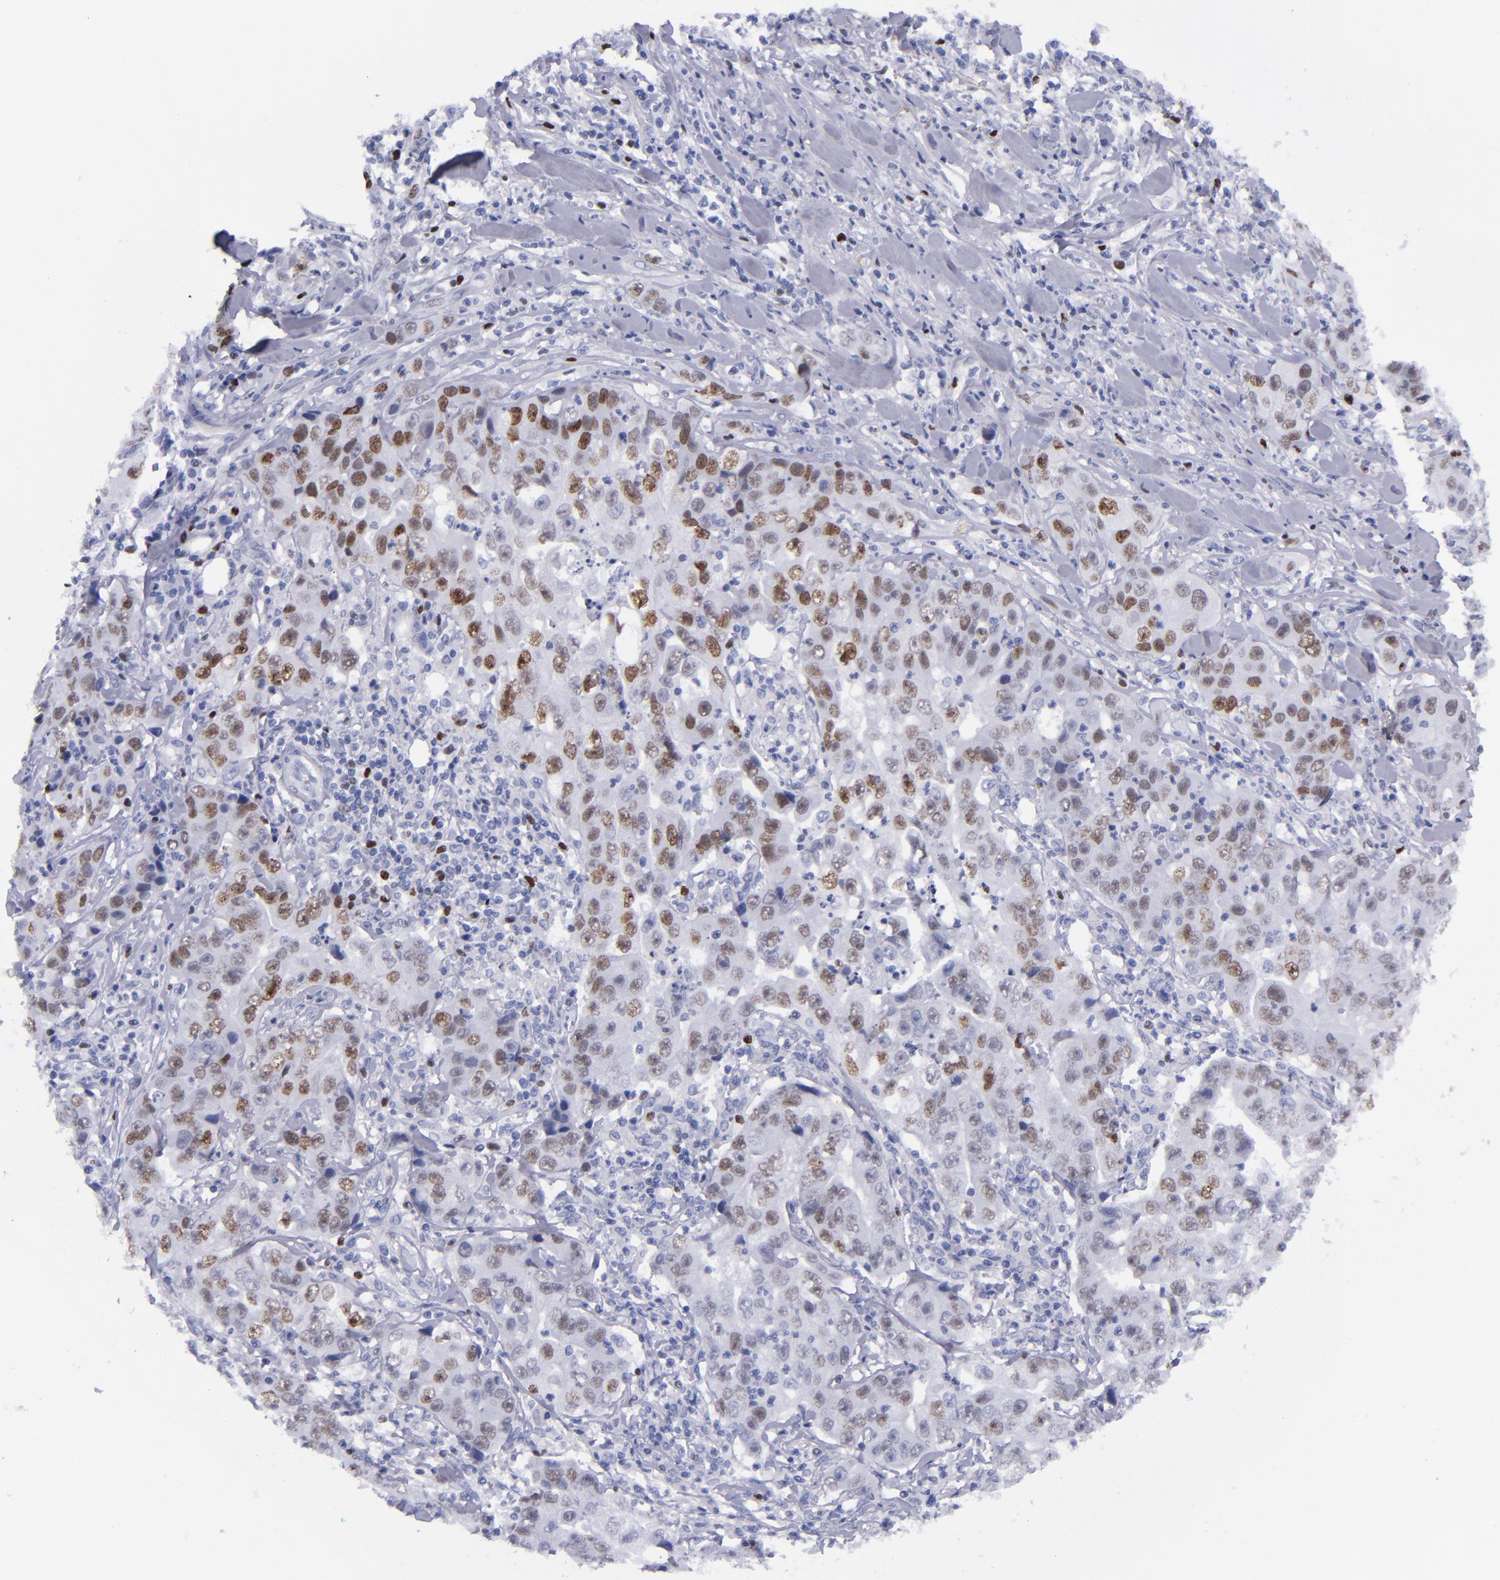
{"staining": {"intensity": "strong", "quantity": "25%-75%", "location": "nuclear"}, "tissue": "lung cancer", "cell_type": "Tumor cells", "image_type": "cancer", "snomed": [{"axis": "morphology", "description": "Squamous cell carcinoma, NOS"}, {"axis": "topography", "description": "Lung"}], "caption": "DAB (3,3'-diaminobenzidine) immunohistochemical staining of lung squamous cell carcinoma demonstrates strong nuclear protein staining in about 25%-75% of tumor cells.", "gene": "MCM7", "patient": {"sex": "male", "age": 64}}